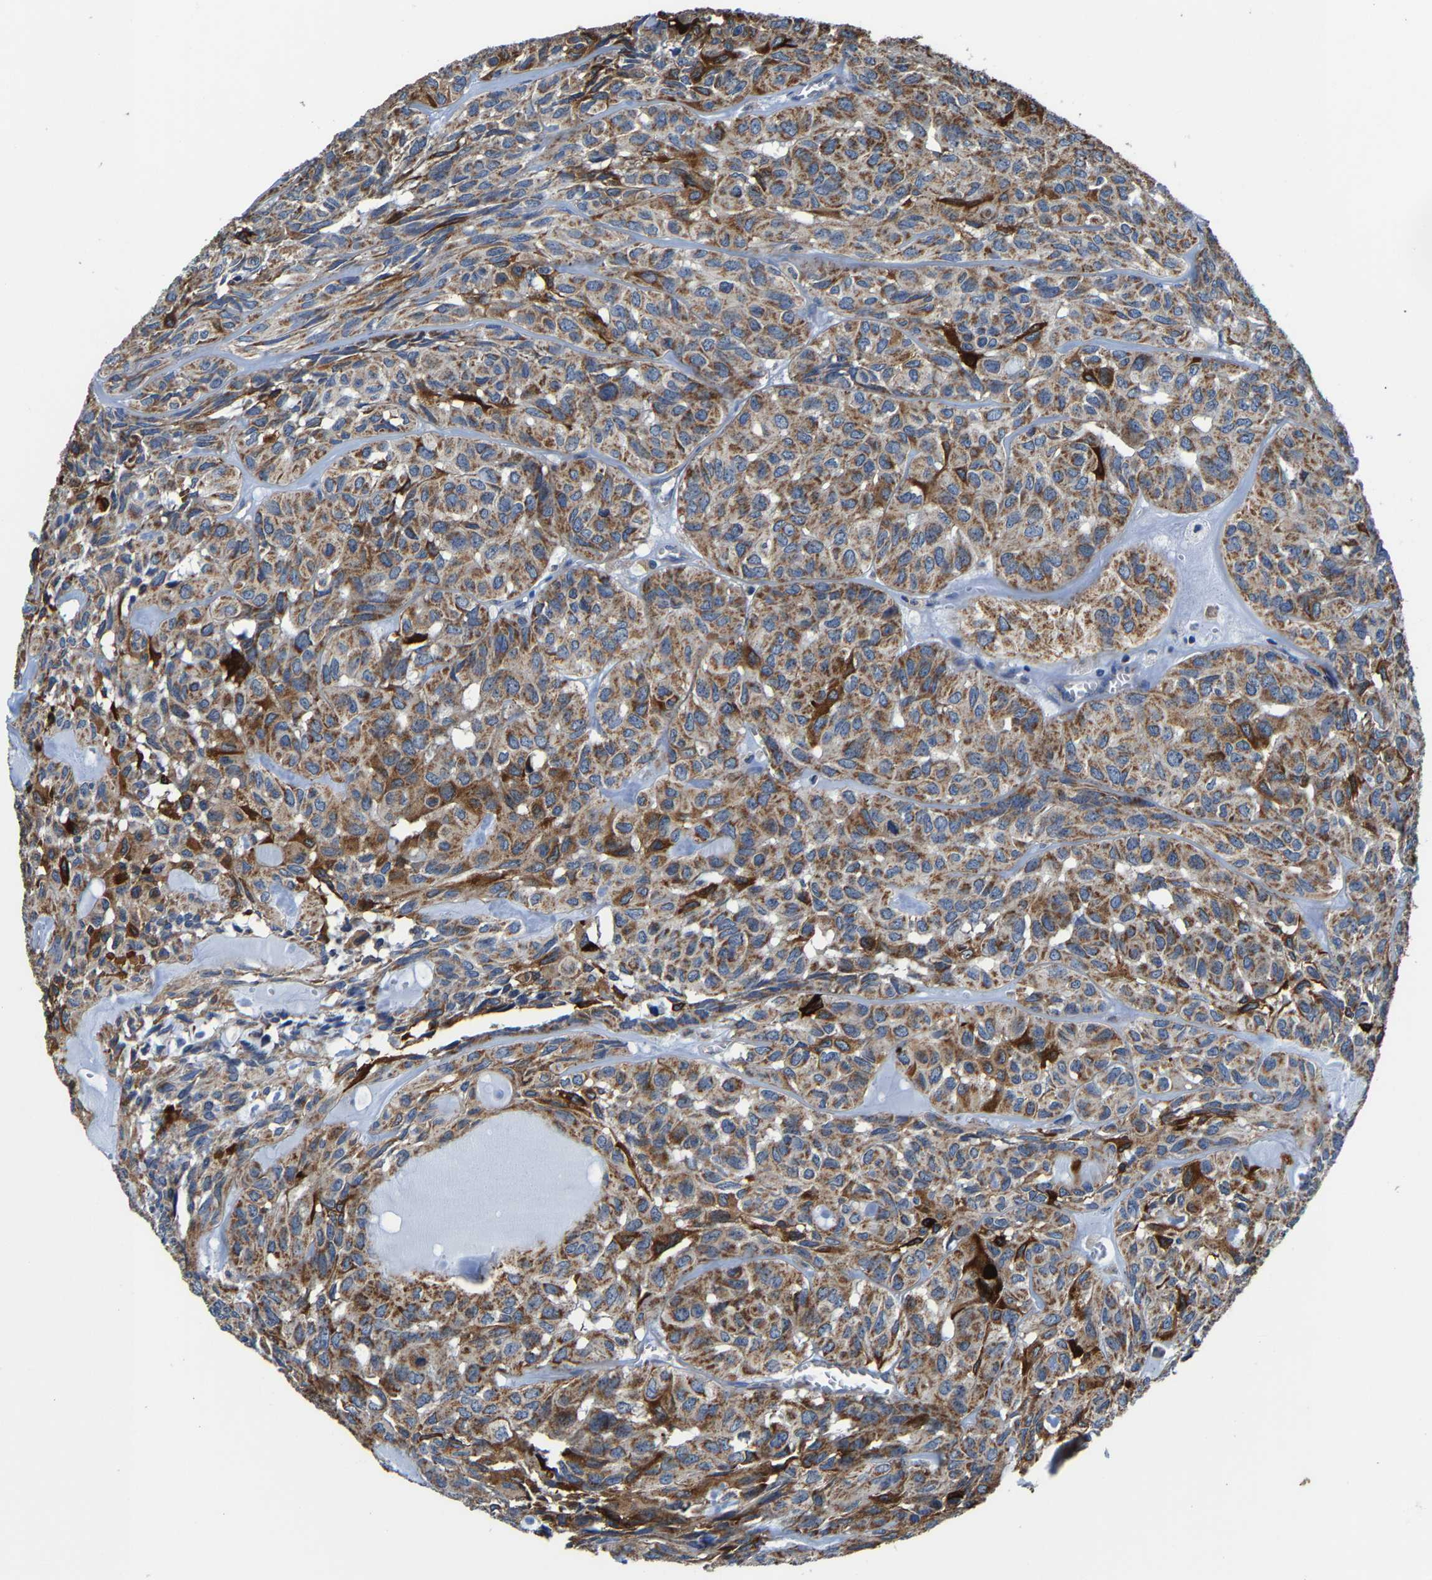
{"staining": {"intensity": "strong", "quantity": ">75%", "location": "cytoplasmic/membranous"}, "tissue": "head and neck cancer", "cell_type": "Tumor cells", "image_type": "cancer", "snomed": [{"axis": "morphology", "description": "Adenocarcinoma, NOS"}, {"axis": "topography", "description": "Salivary gland, NOS"}, {"axis": "topography", "description": "Head-Neck"}], "caption": "IHC staining of adenocarcinoma (head and neck), which exhibits high levels of strong cytoplasmic/membranous expression in about >75% of tumor cells indicating strong cytoplasmic/membranous protein expression. The staining was performed using DAB (3,3'-diaminobenzidine) (brown) for protein detection and nuclei were counterstained in hematoxylin (blue).", "gene": "AGK", "patient": {"sex": "female", "age": 76}}